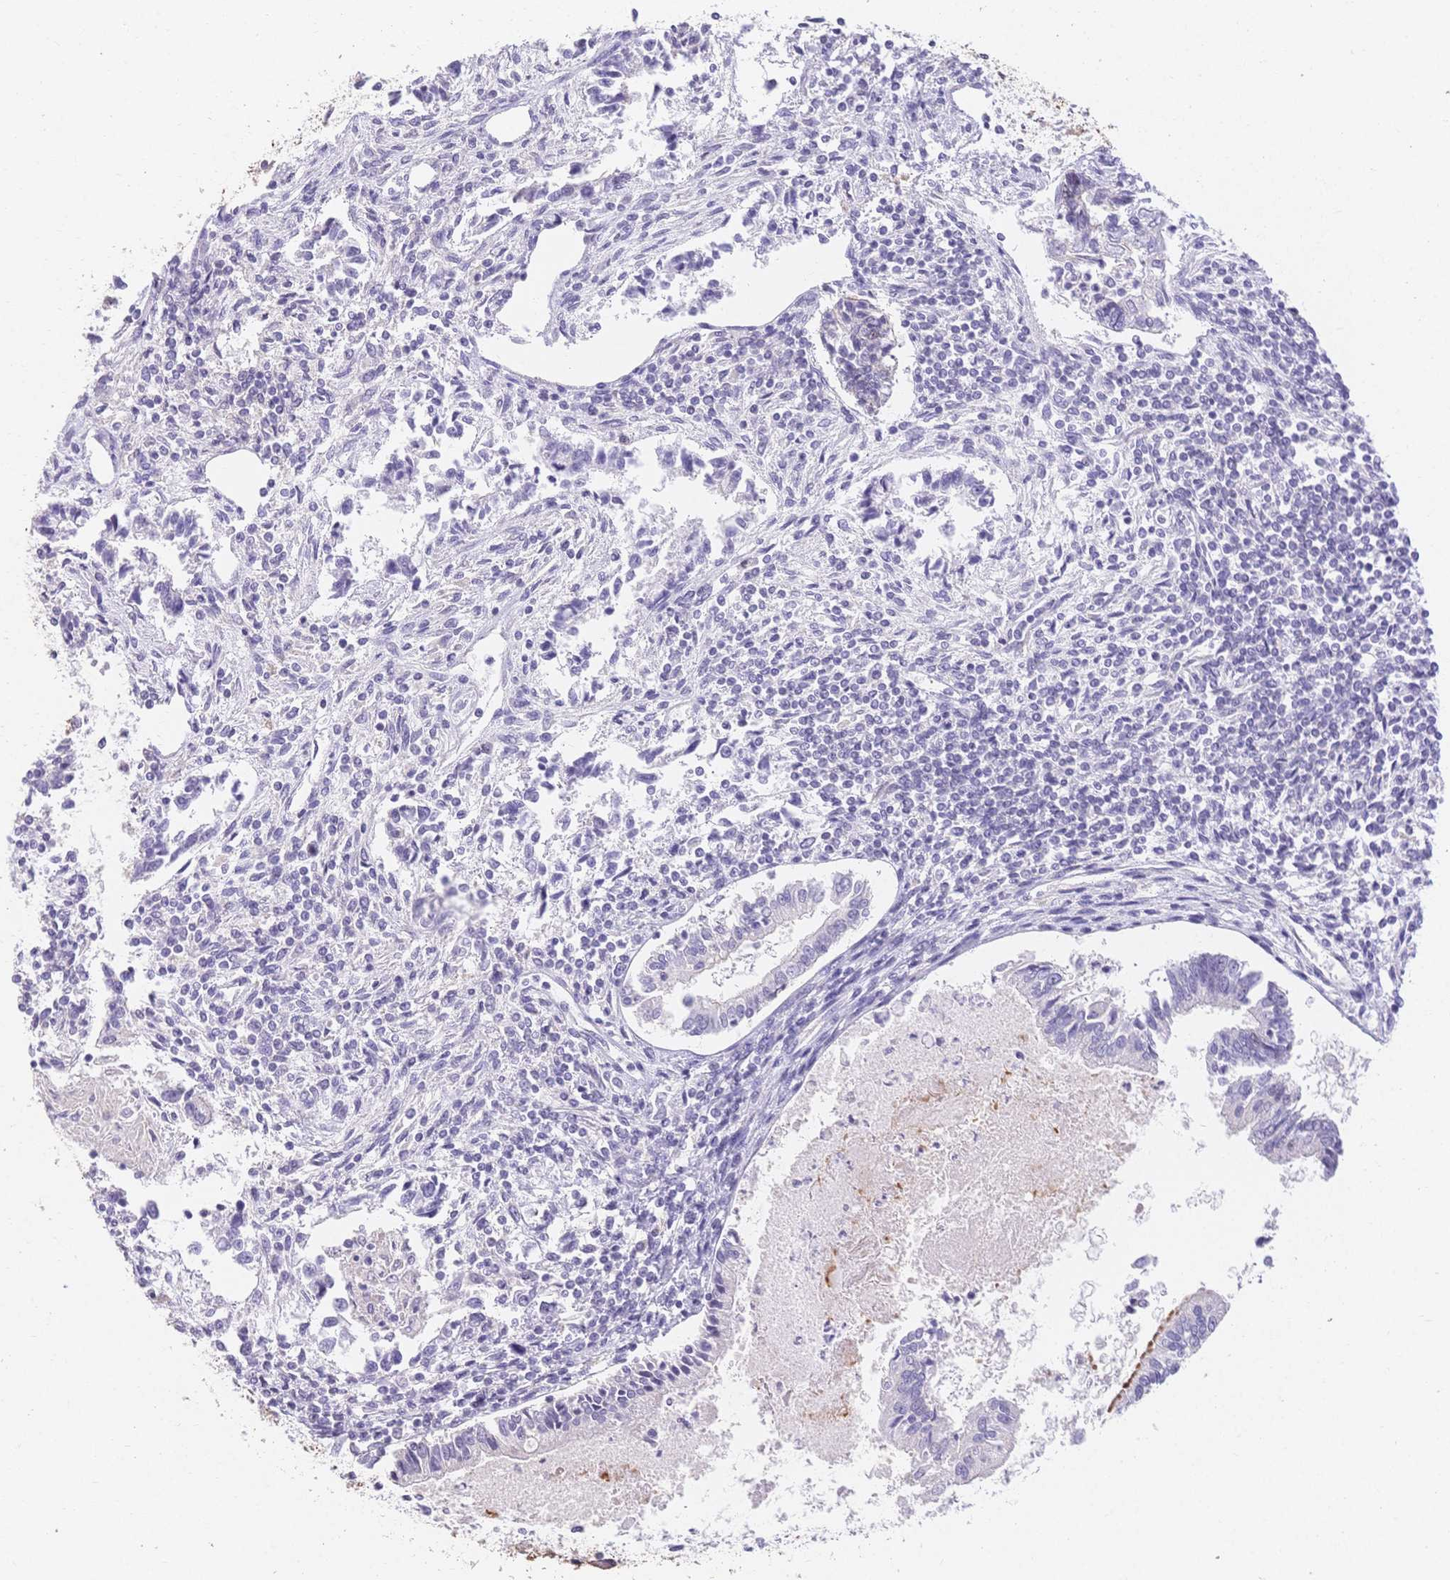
{"staining": {"intensity": "negative", "quantity": "none", "location": "none"}, "tissue": "testis cancer", "cell_type": "Tumor cells", "image_type": "cancer", "snomed": [{"axis": "morphology", "description": "Carcinoma, Embryonal, NOS"}, {"axis": "topography", "description": "Testis"}], "caption": "DAB immunohistochemical staining of testis cancer (embryonal carcinoma) displays no significant staining in tumor cells. (DAB (3,3'-diaminobenzidine) immunohistochemistry, high magnification).", "gene": "HS3ST5", "patient": {"sex": "male", "age": 37}}